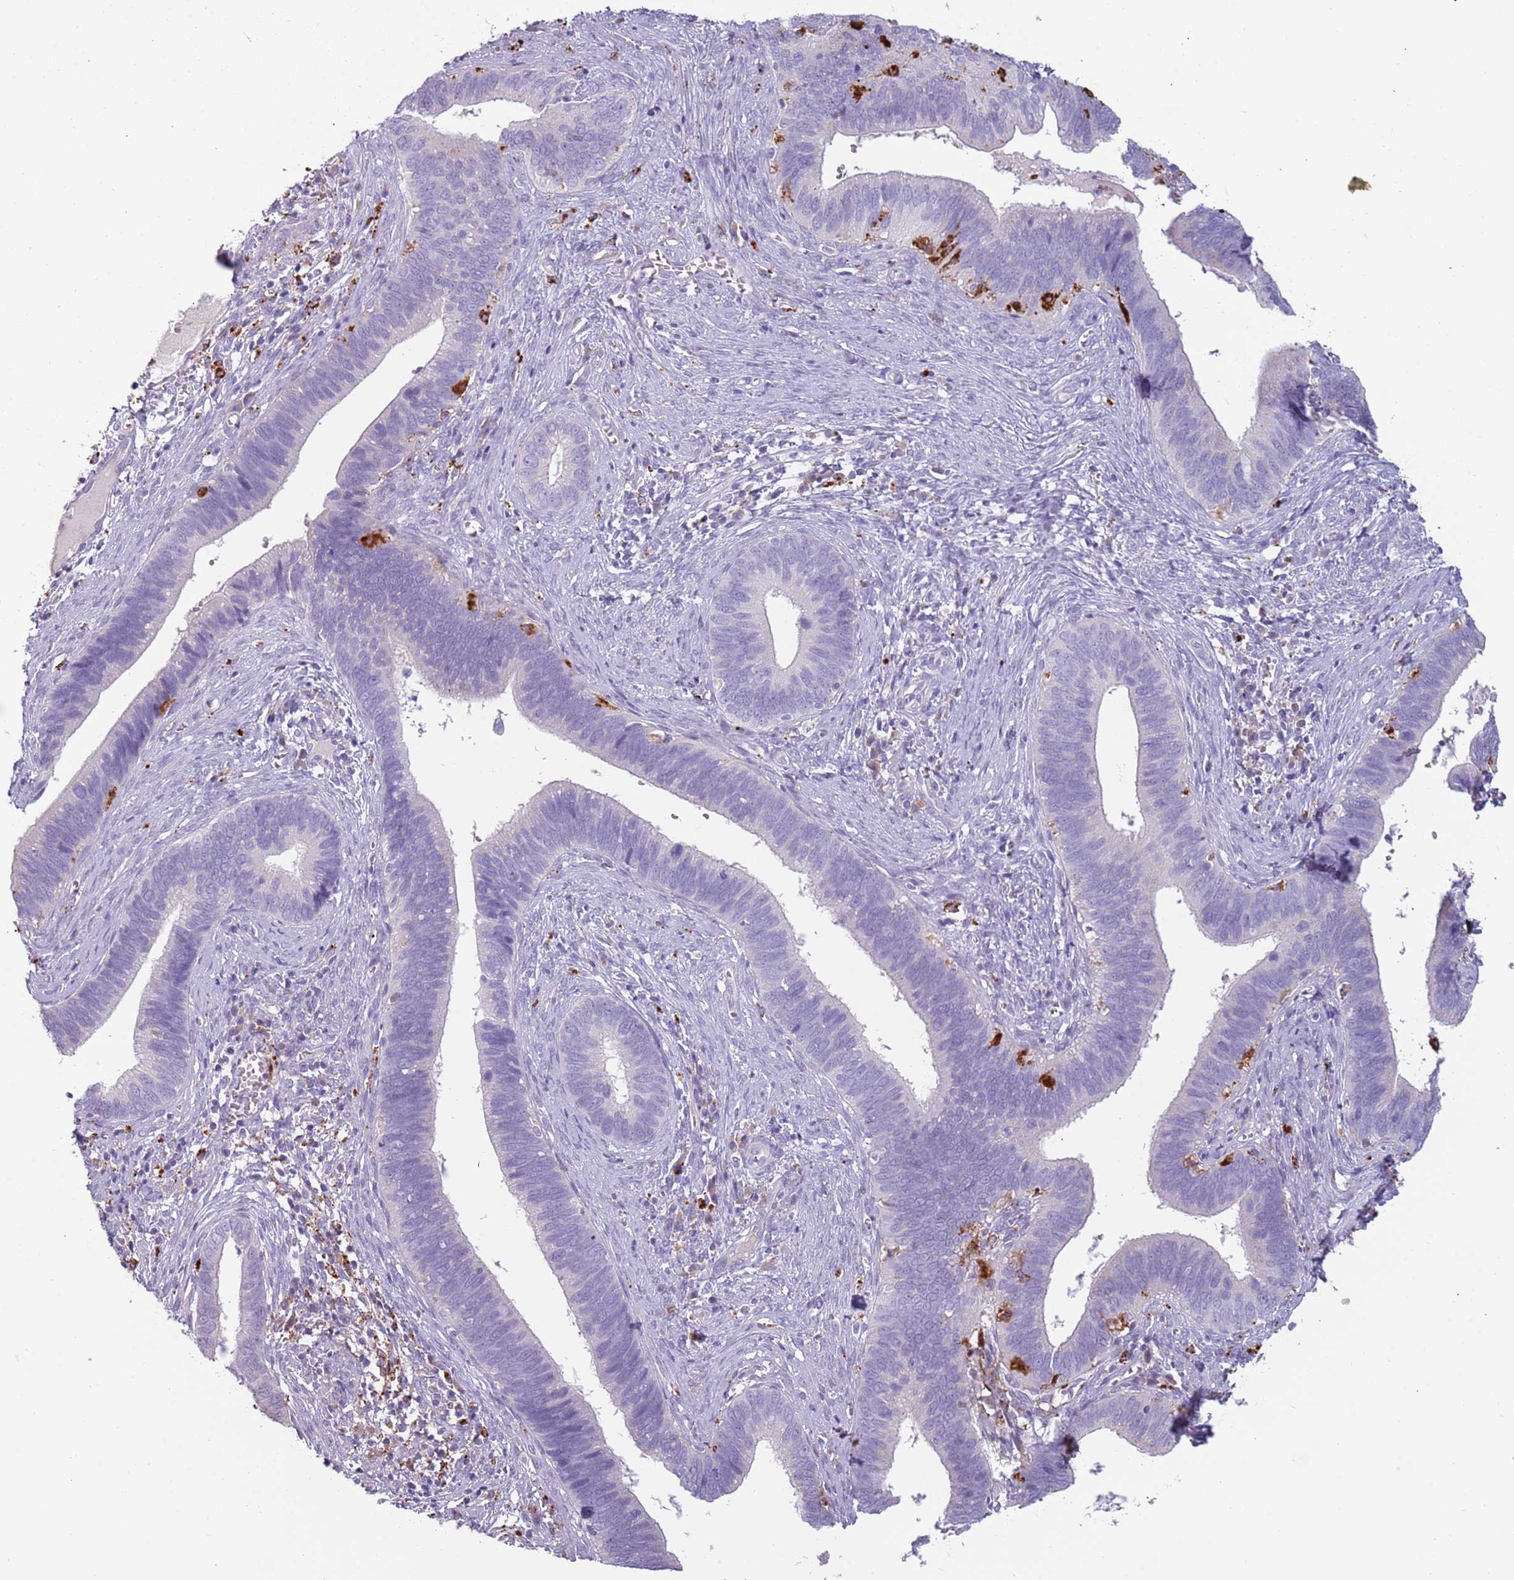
{"staining": {"intensity": "negative", "quantity": "none", "location": "none"}, "tissue": "cervical cancer", "cell_type": "Tumor cells", "image_type": "cancer", "snomed": [{"axis": "morphology", "description": "Adenocarcinoma, NOS"}, {"axis": "topography", "description": "Cervix"}], "caption": "Immunohistochemical staining of adenocarcinoma (cervical) displays no significant staining in tumor cells.", "gene": "NWD2", "patient": {"sex": "female", "age": 42}}